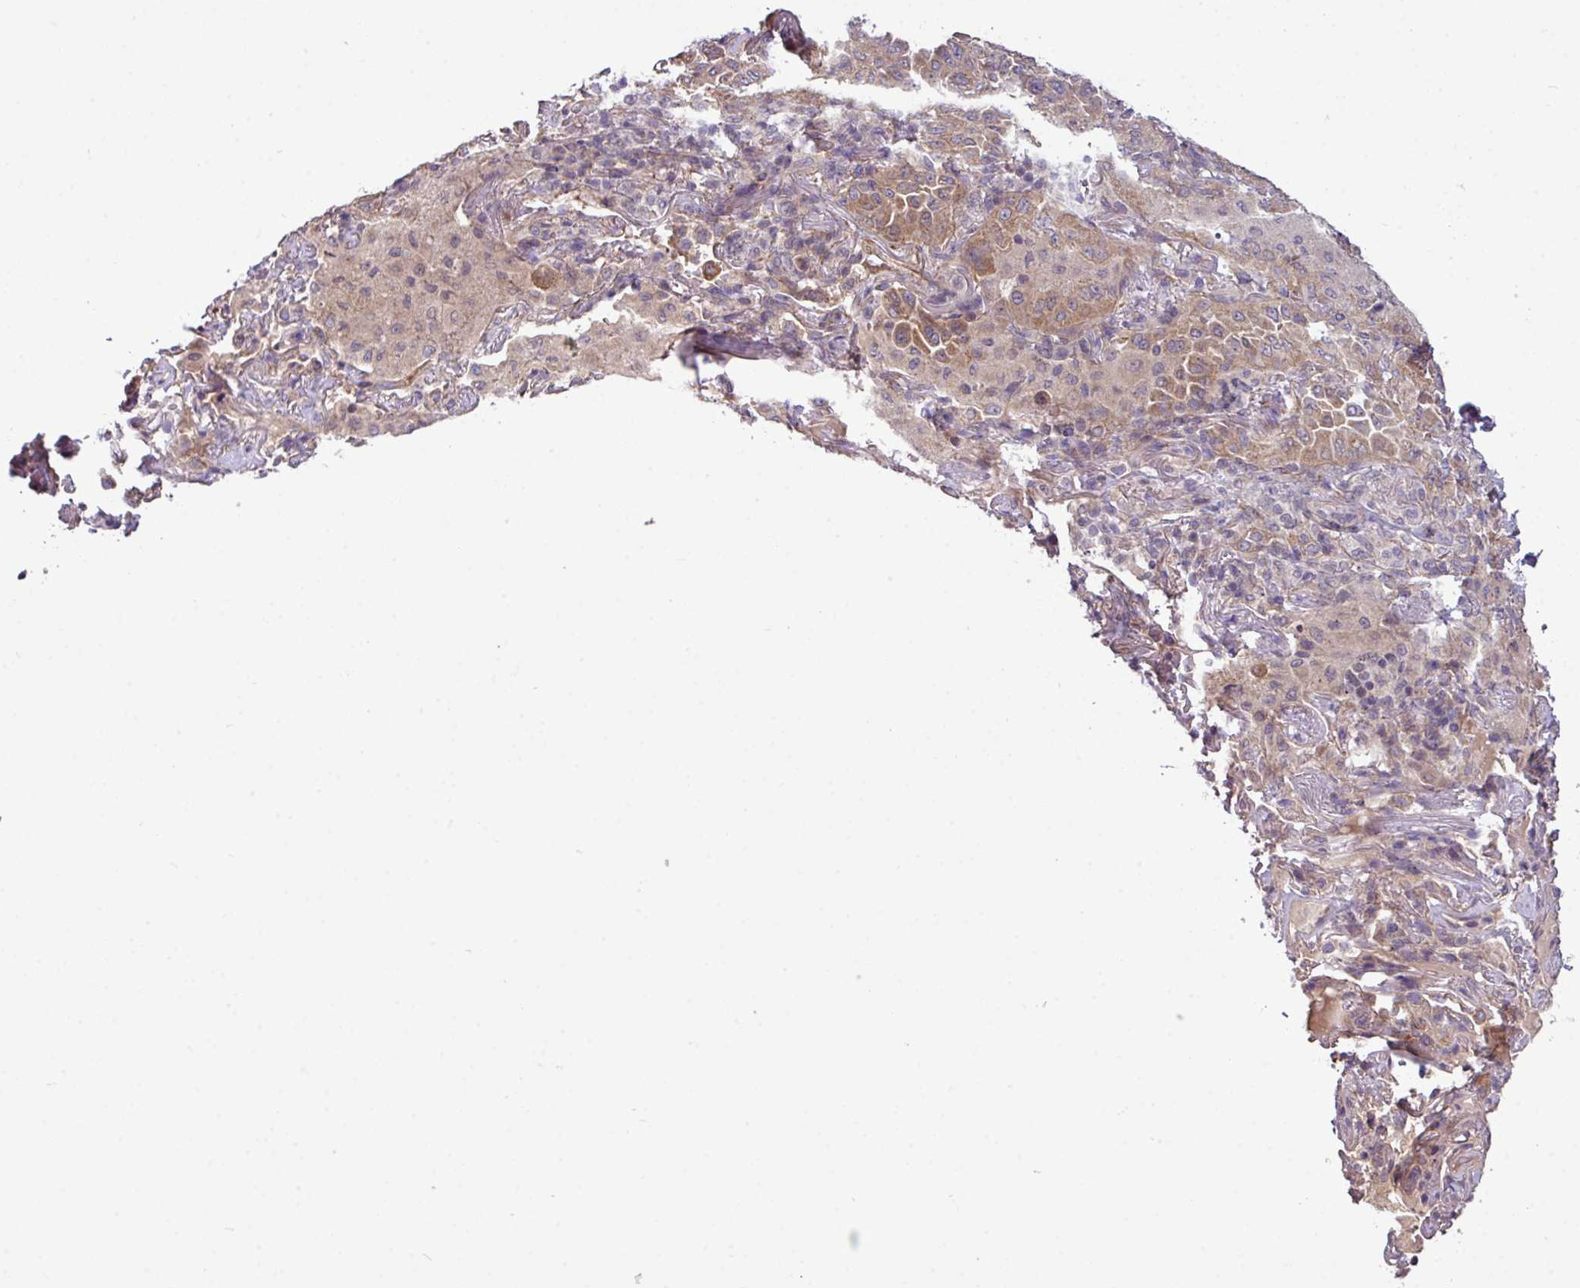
{"staining": {"intensity": "moderate", "quantity": "<25%", "location": "cytoplasmic/membranous"}, "tissue": "lung cancer", "cell_type": "Tumor cells", "image_type": "cancer", "snomed": [{"axis": "morphology", "description": "Adenocarcinoma, NOS"}, {"axis": "topography", "description": "Lung"}], "caption": "This micrograph demonstrates immunohistochemistry (IHC) staining of human lung cancer (adenocarcinoma), with low moderate cytoplasmic/membranous expression in about <25% of tumor cells.", "gene": "XIAP", "patient": {"sex": "female", "age": 69}}